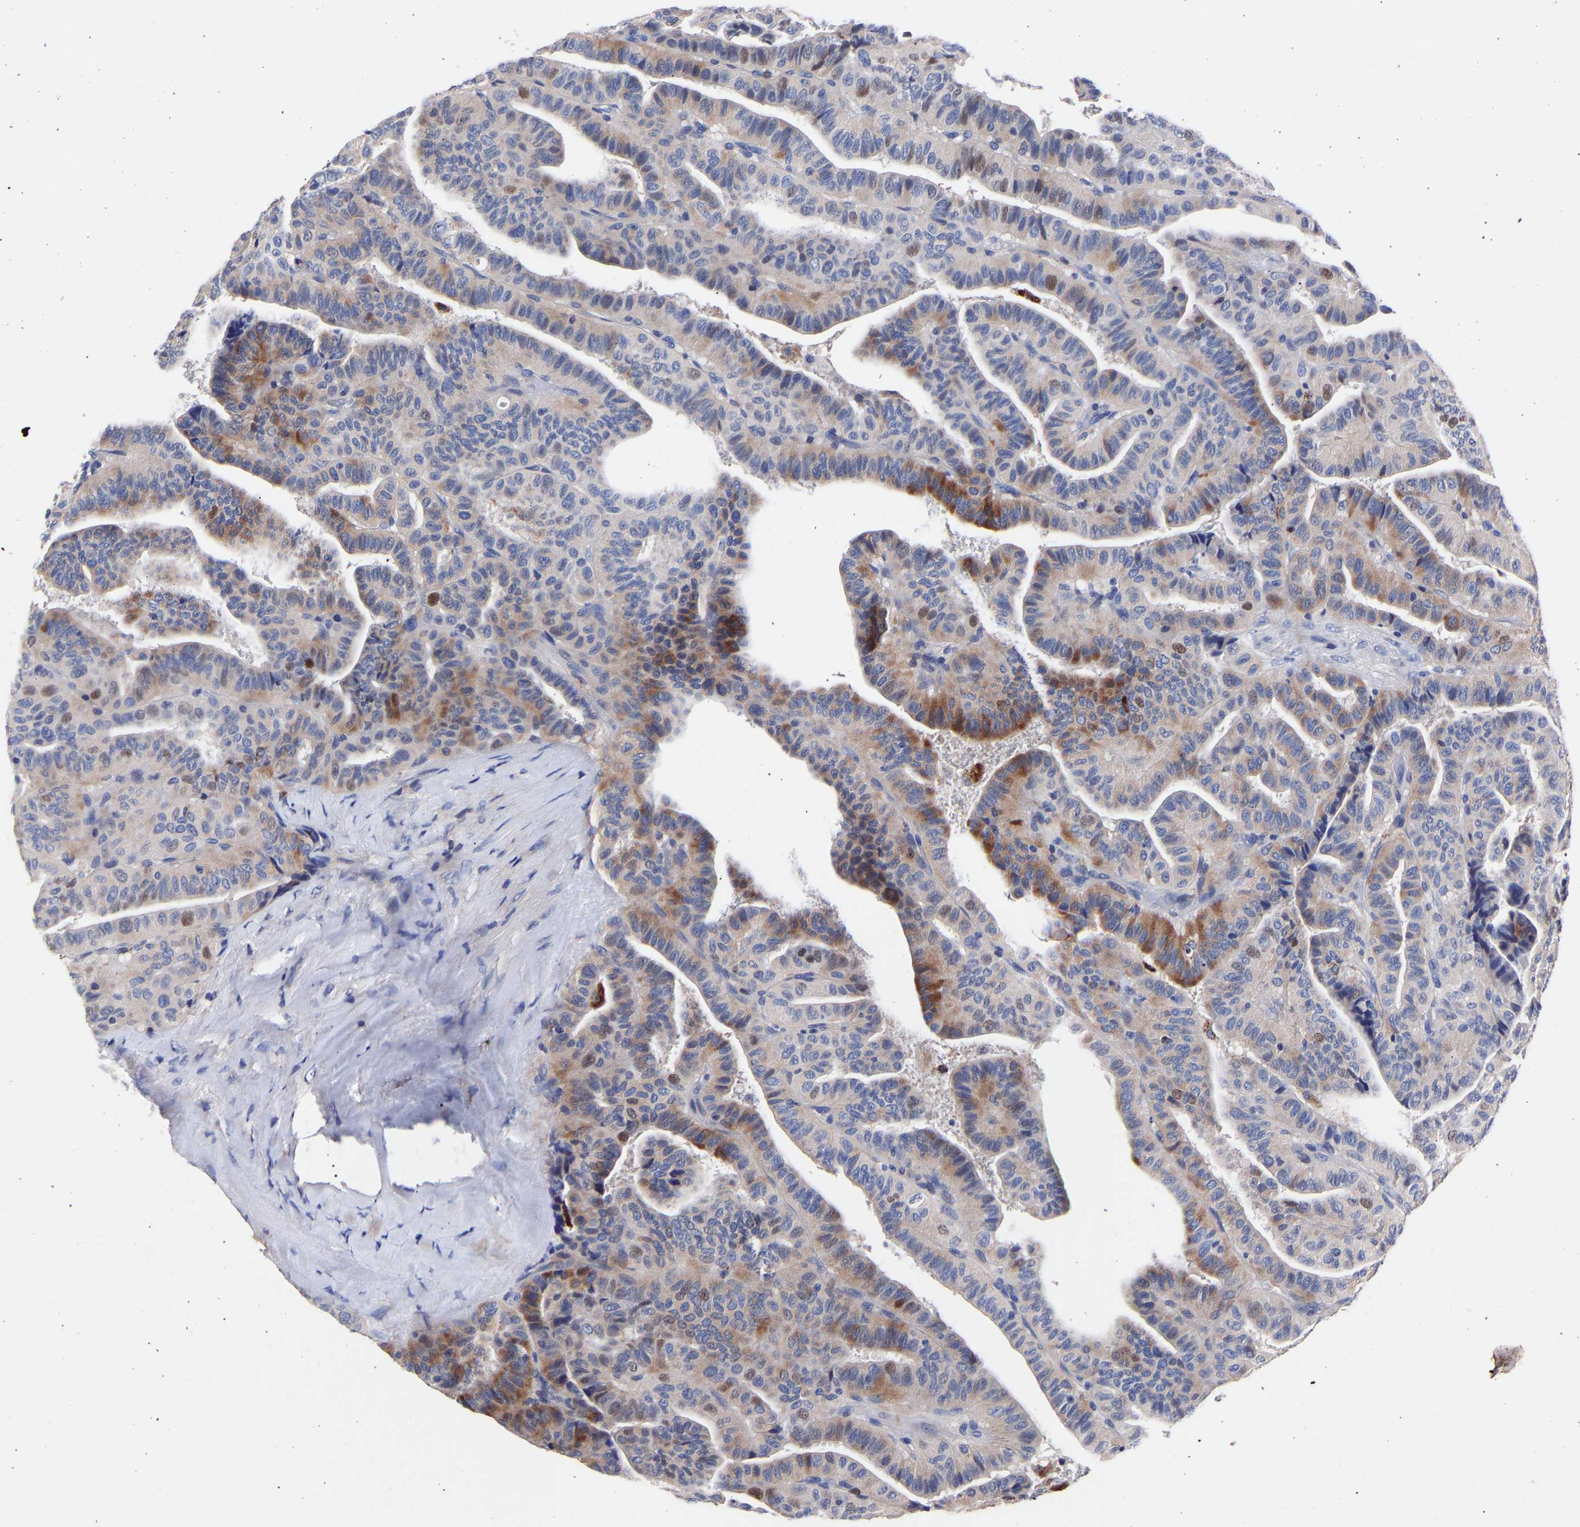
{"staining": {"intensity": "moderate", "quantity": "25%-75%", "location": "cytoplasmic/membranous,nuclear"}, "tissue": "thyroid cancer", "cell_type": "Tumor cells", "image_type": "cancer", "snomed": [{"axis": "morphology", "description": "Papillary adenocarcinoma, NOS"}, {"axis": "topography", "description": "Thyroid gland"}], "caption": "Protein staining exhibits moderate cytoplasmic/membranous and nuclear expression in about 25%-75% of tumor cells in thyroid papillary adenocarcinoma.", "gene": "SEM1", "patient": {"sex": "male", "age": 77}}